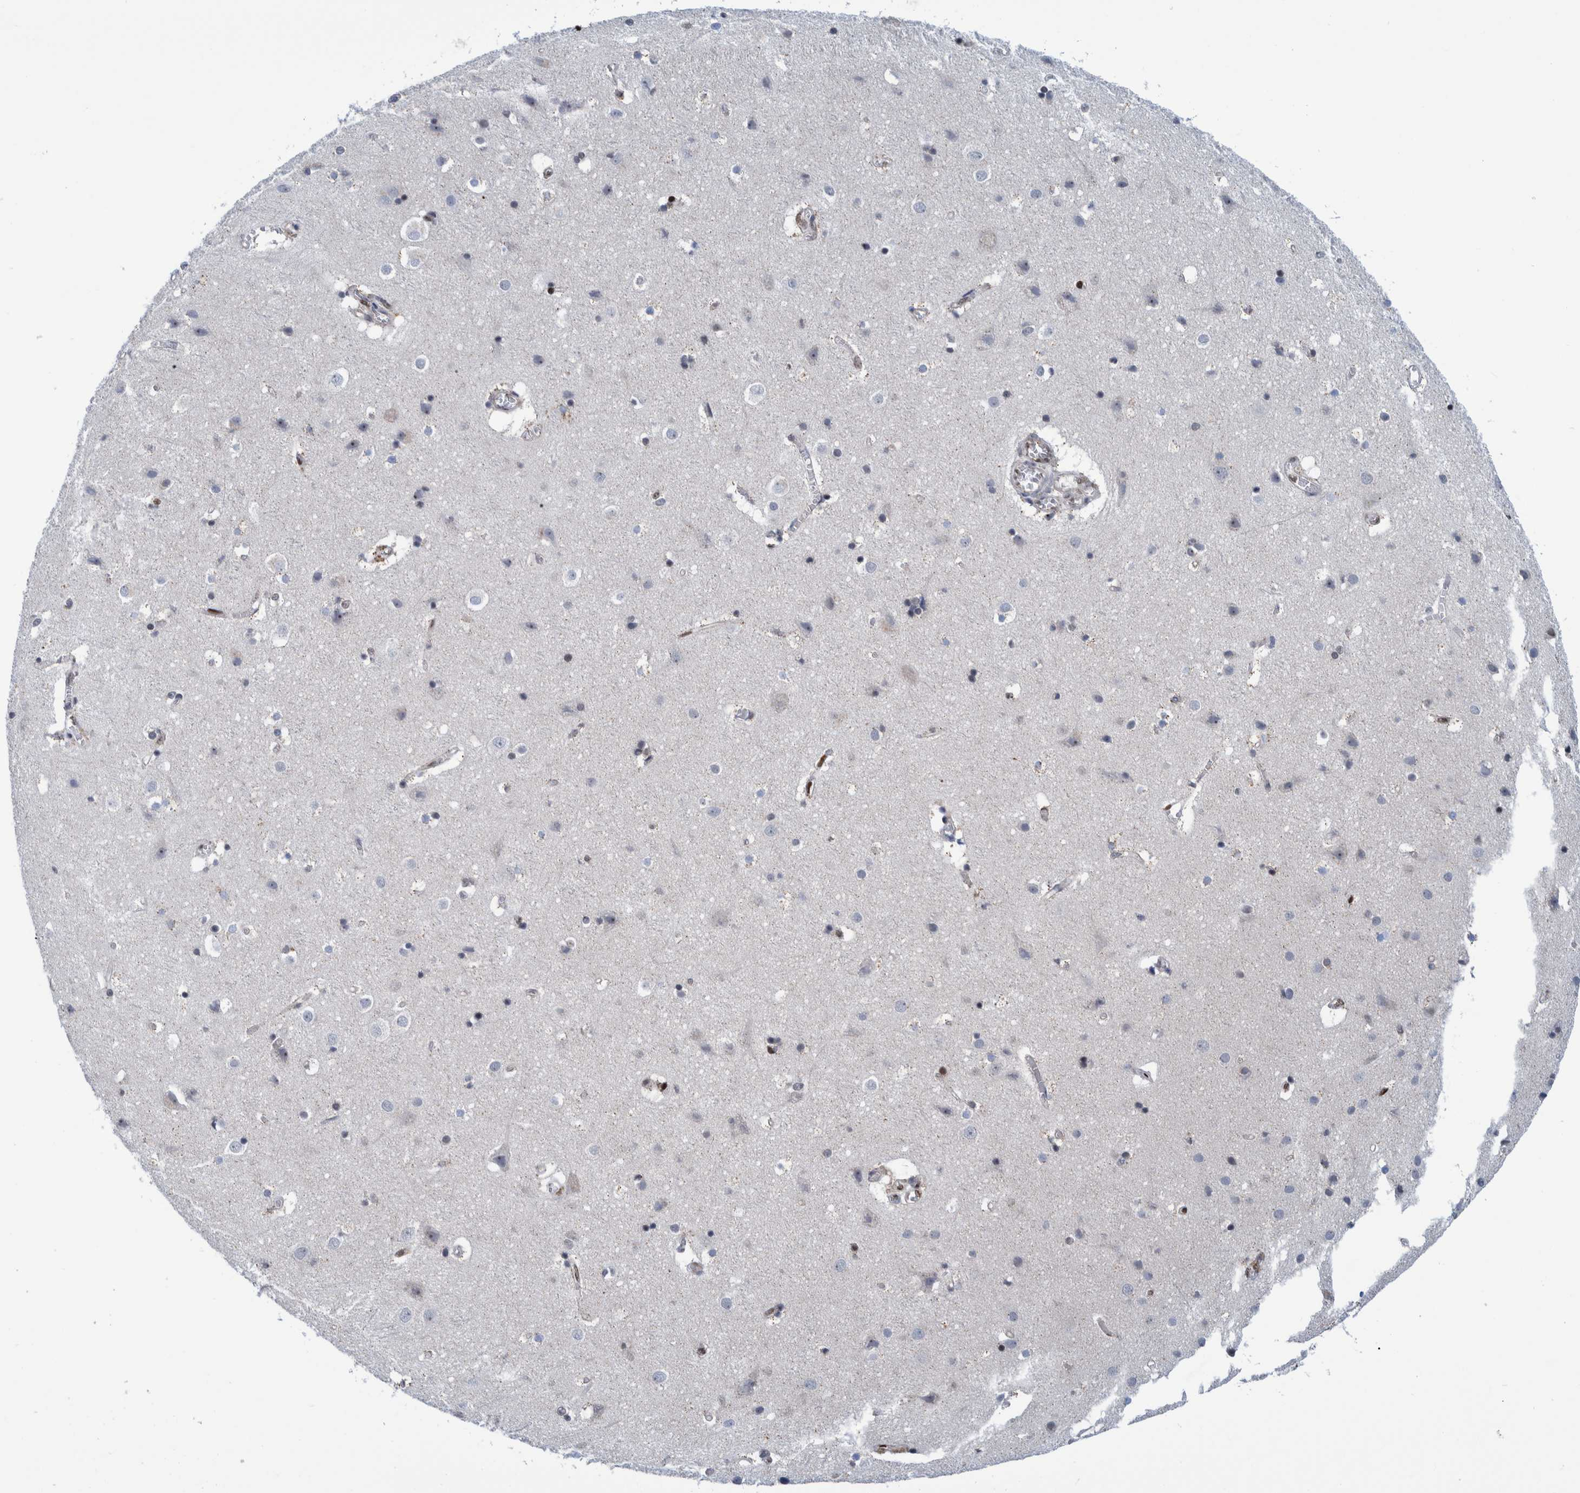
{"staining": {"intensity": "moderate", "quantity": ">75%", "location": "nuclear"}, "tissue": "cerebral cortex", "cell_type": "Endothelial cells", "image_type": "normal", "snomed": [{"axis": "morphology", "description": "Normal tissue, NOS"}, {"axis": "topography", "description": "Cerebral cortex"}], "caption": "Immunohistochemical staining of benign cerebral cortex demonstrates moderate nuclear protein expression in approximately >75% of endothelial cells.", "gene": "HEATR9", "patient": {"sex": "male", "age": 54}}